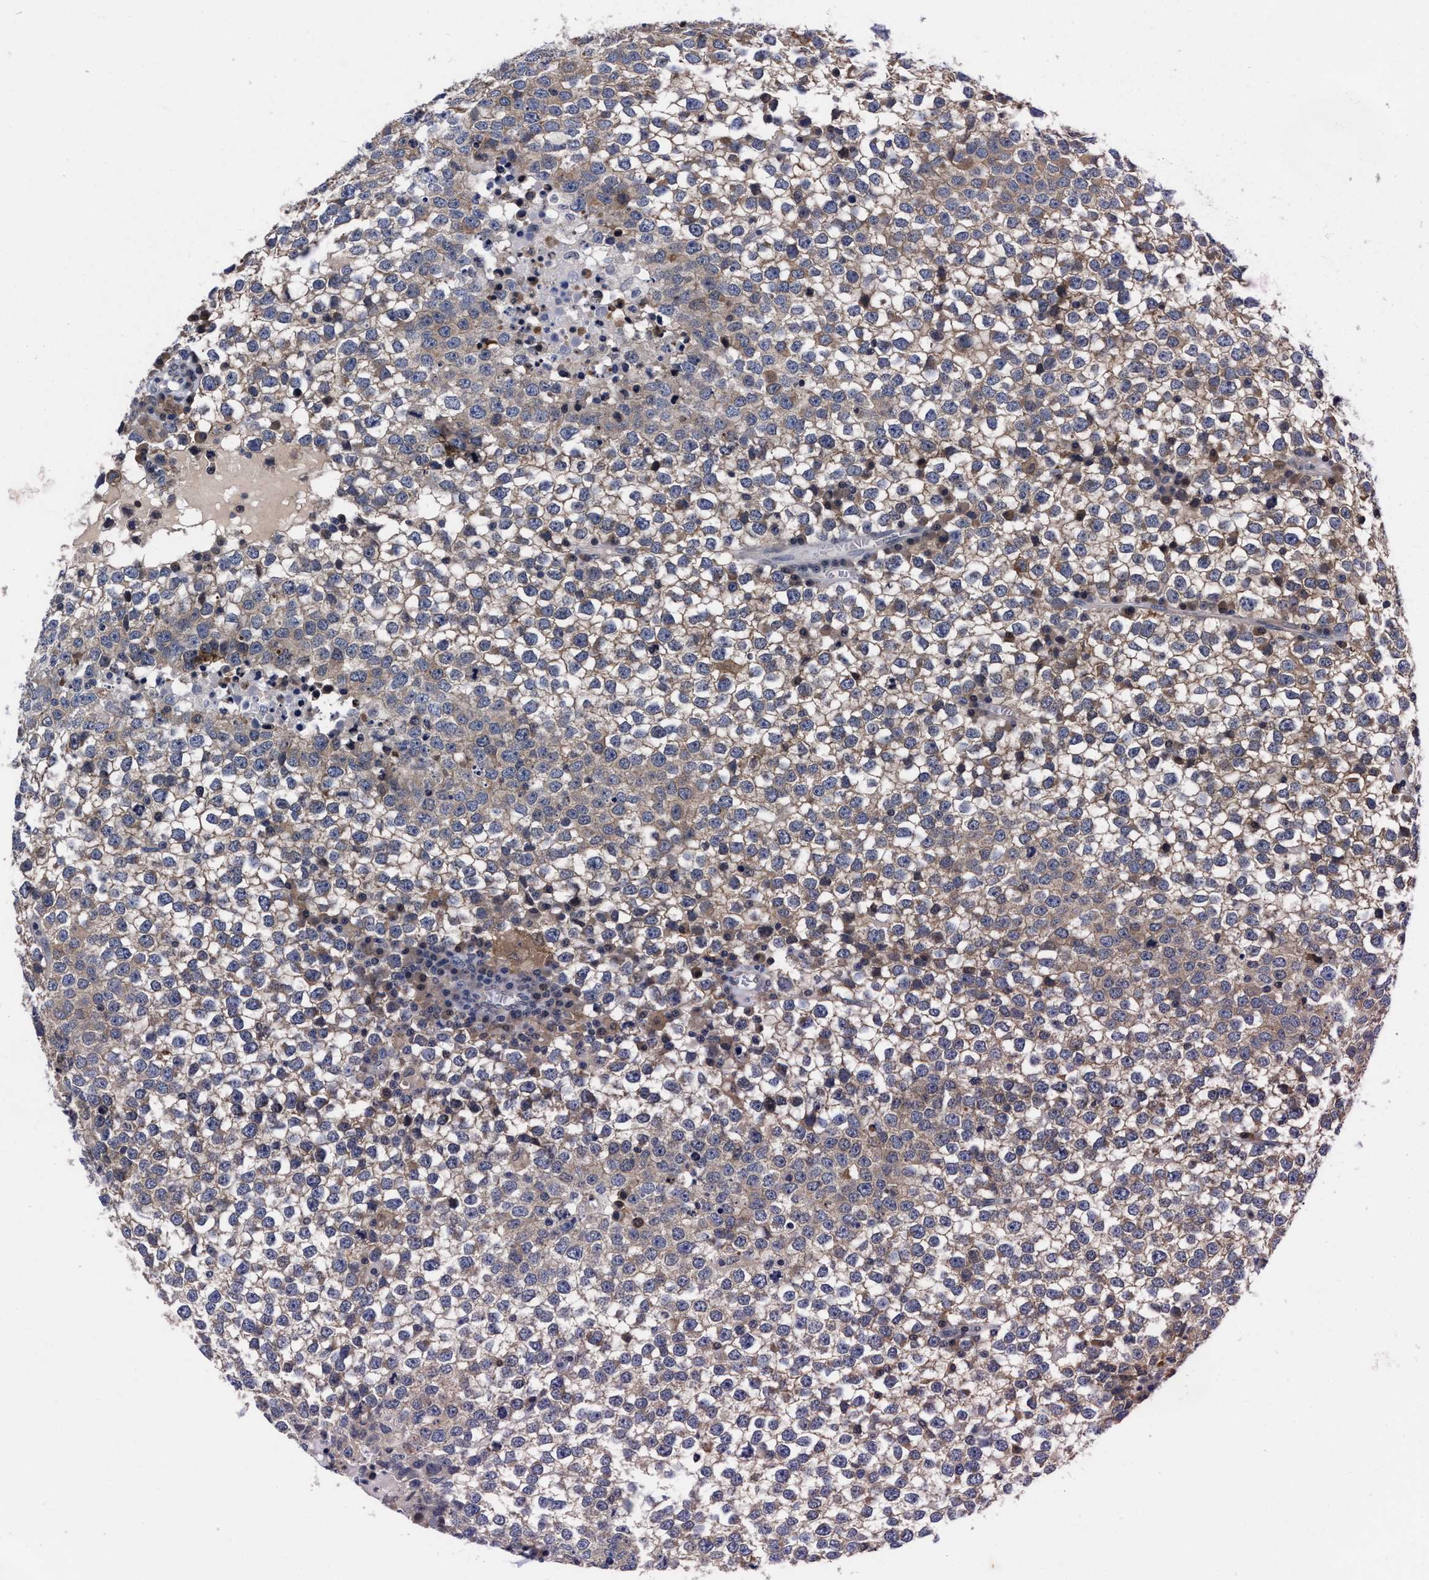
{"staining": {"intensity": "weak", "quantity": ">75%", "location": "cytoplasmic/membranous"}, "tissue": "testis cancer", "cell_type": "Tumor cells", "image_type": "cancer", "snomed": [{"axis": "morphology", "description": "Seminoma, NOS"}, {"axis": "topography", "description": "Testis"}], "caption": "Immunohistochemistry micrograph of testis seminoma stained for a protein (brown), which displays low levels of weak cytoplasmic/membranous expression in about >75% of tumor cells.", "gene": "KIF12", "patient": {"sex": "male", "age": 65}}